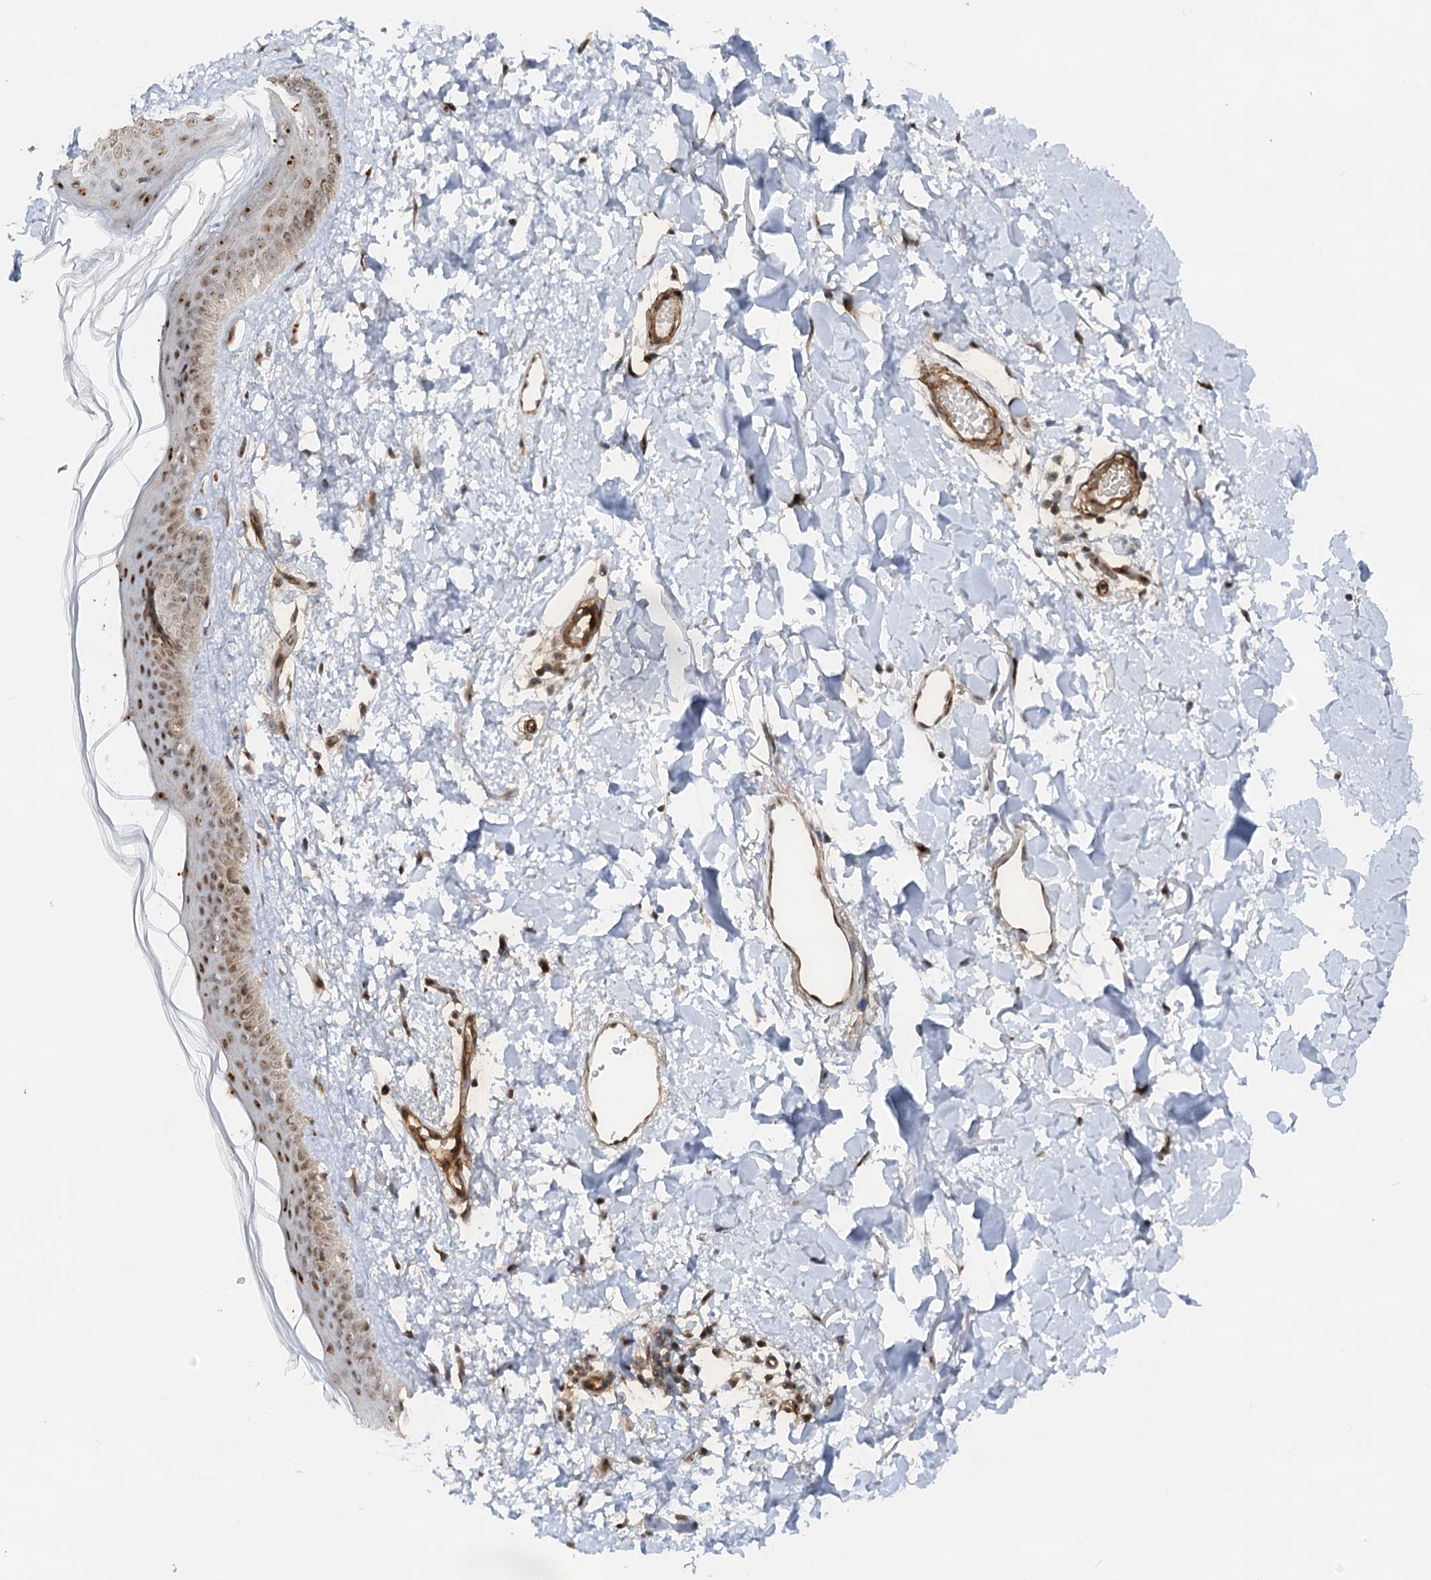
{"staining": {"intensity": "moderate", "quantity": ">75%", "location": "cytoplasmic/membranous,nuclear"}, "tissue": "skin", "cell_type": "Fibroblasts", "image_type": "normal", "snomed": [{"axis": "morphology", "description": "Normal tissue, NOS"}, {"axis": "topography", "description": "Skin"}], "caption": "DAB immunohistochemical staining of benign skin reveals moderate cytoplasmic/membranous,nuclear protein staining in approximately >75% of fibroblasts. (brown staining indicates protein expression, while blue staining denotes nuclei).", "gene": "GNL3L", "patient": {"sex": "female", "age": 58}}